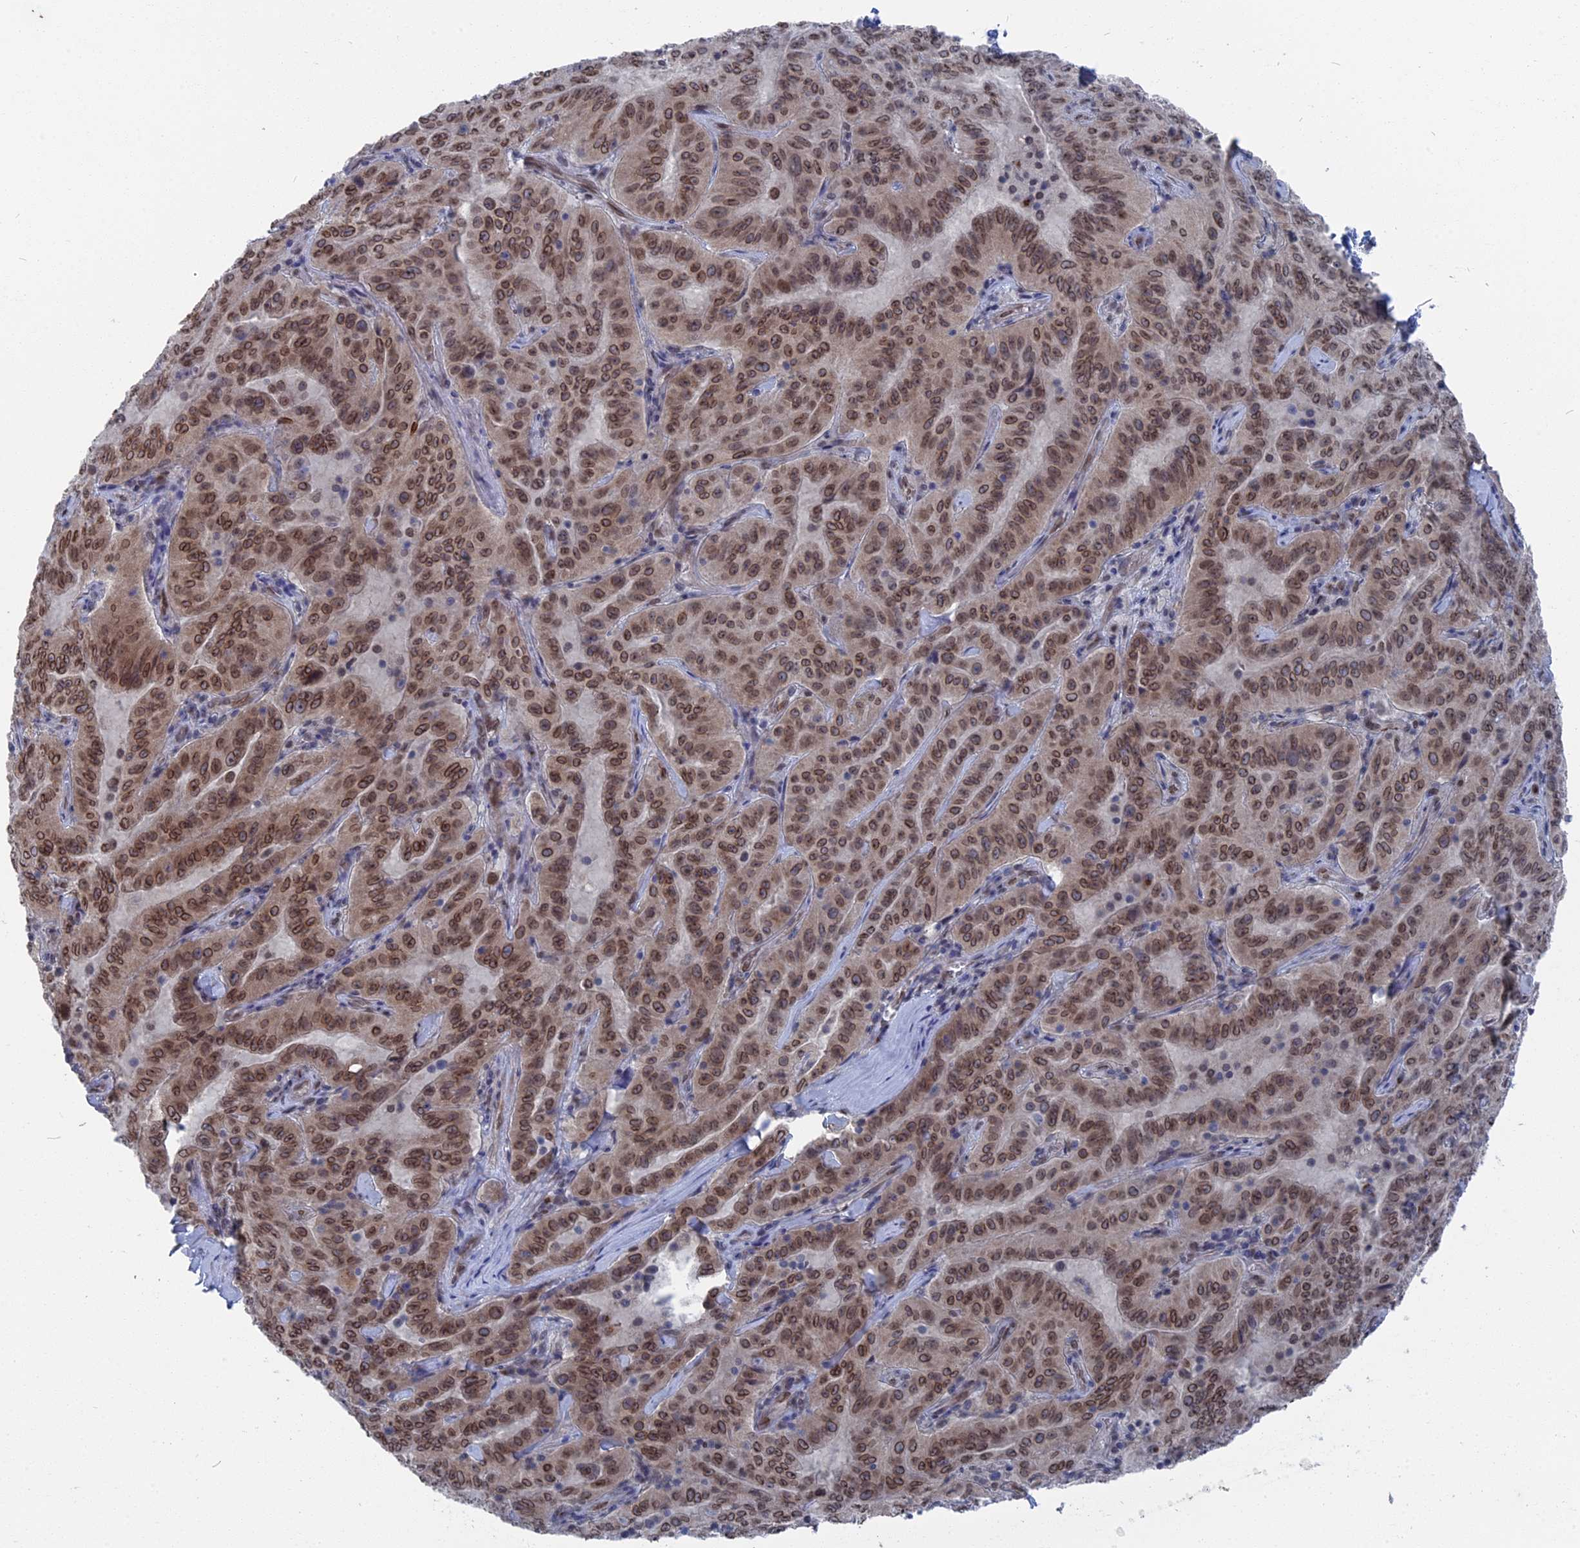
{"staining": {"intensity": "moderate", "quantity": ">75%", "location": "cytoplasmic/membranous,nuclear"}, "tissue": "pancreatic cancer", "cell_type": "Tumor cells", "image_type": "cancer", "snomed": [{"axis": "morphology", "description": "Adenocarcinoma, NOS"}, {"axis": "topography", "description": "Pancreas"}], "caption": "Protein staining shows moderate cytoplasmic/membranous and nuclear staining in about >75% of tumor cells in pancreatic cancer (adenocarcinoma).", "gene": "MTRF1", "patient": {"sex": "male", "age": 63}}